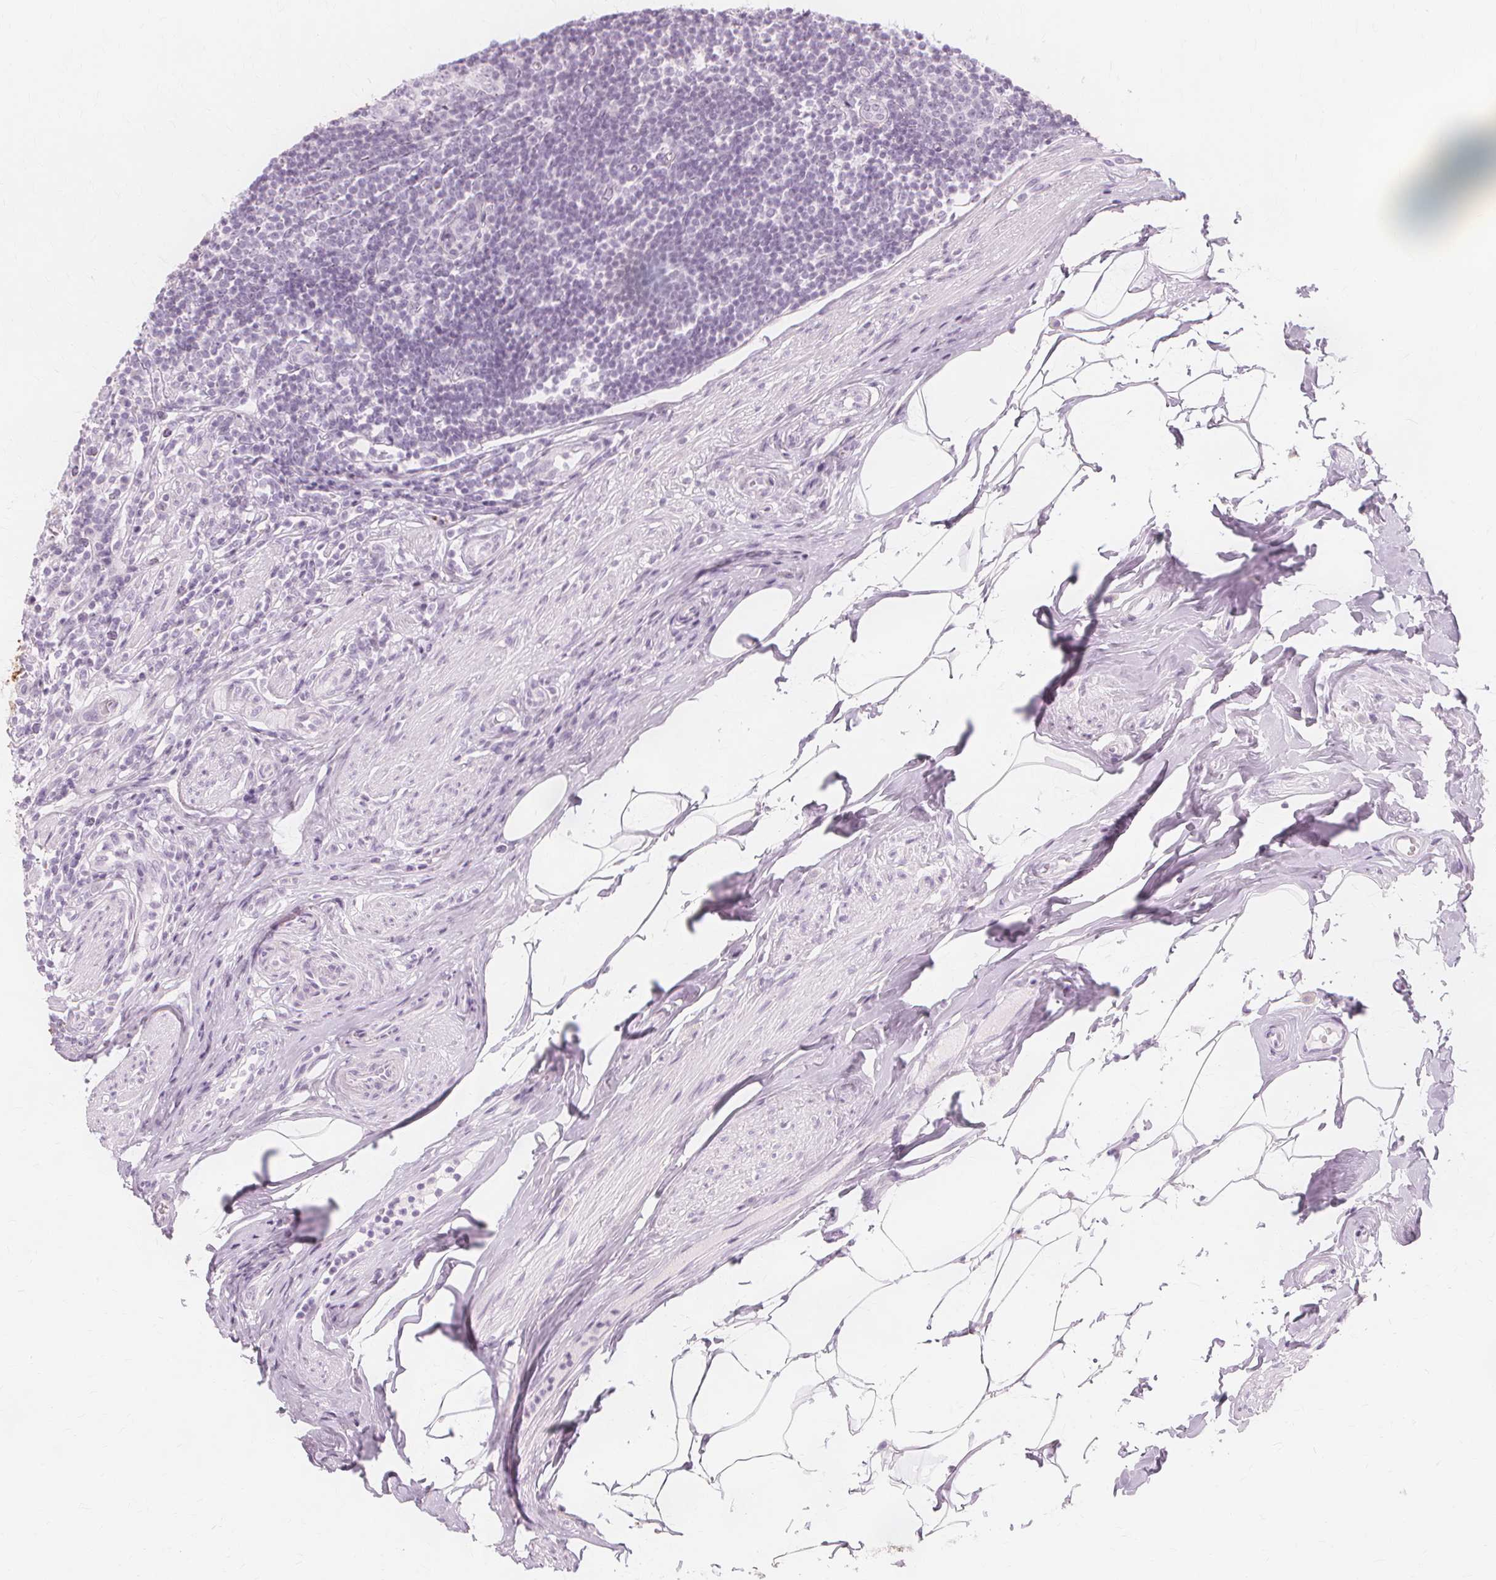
{"staining": {"intensity": "moderate", "quantity": "<25%", "location": "cytoplasmic/membranous"}, "tissue": "appendix", "cell_type": "Glandular cells", "image_type": "normal", "snomed": [{"axis": "morphology", "description": "Normal tissue, NOS"}, {"axis": "topography", "description": "Appendix"}], "caption": "An immunohistochemistry histopathology image of unremarkable tissue is shown. Protein staining in brown shows moderate cytoplasmic/membranous positivity in appendix within glandular cells. (DAB (3,3'-diaminobenzidine) IHC with brightfield microscopy, high magnification).", "gene": "TFF1", "patient": {"sex": "female", "age": 56}}